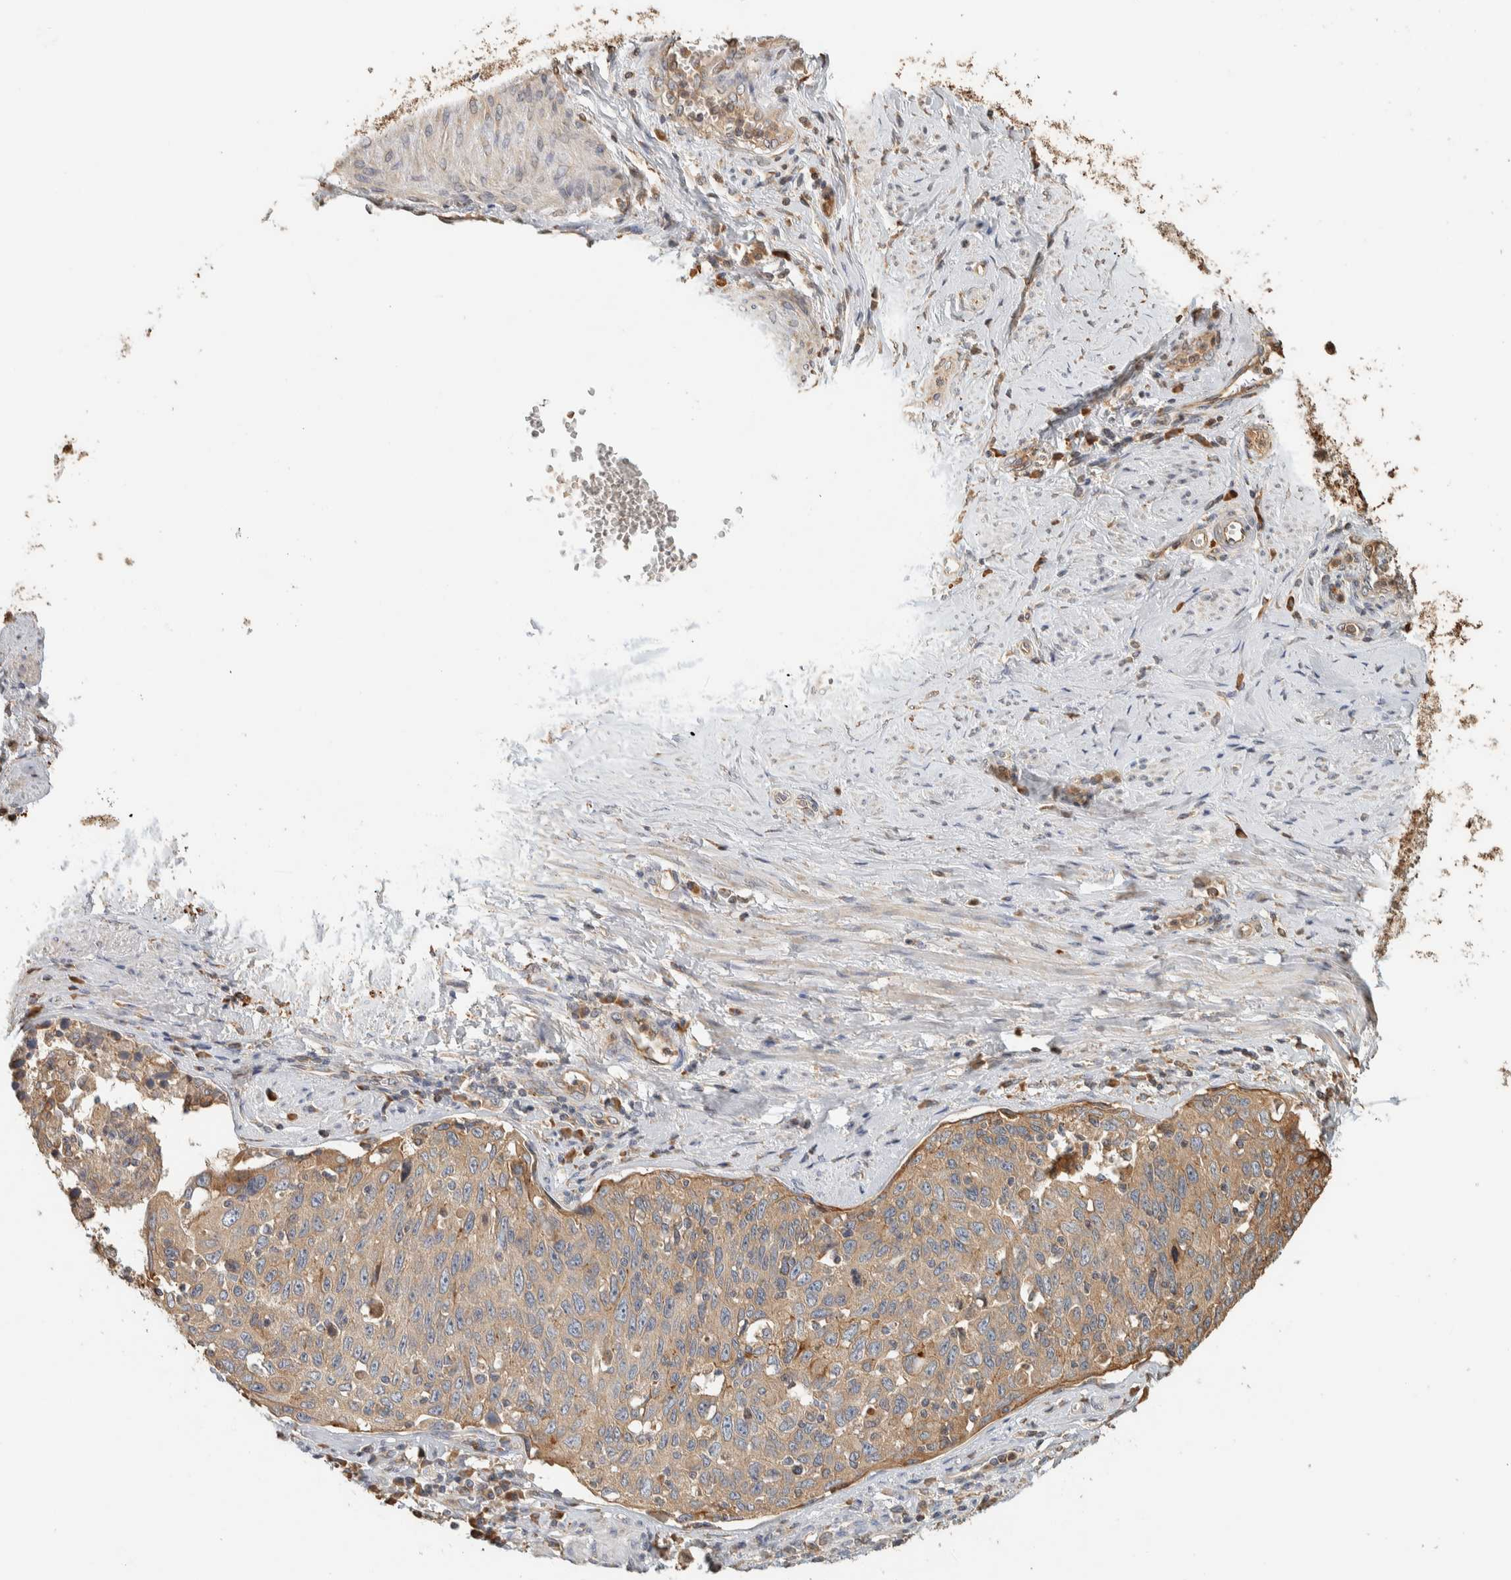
{"staining": {"intensity": "weak", "quantity": ">75%", "location": "cytoplasmic/membranous"}, "tissue": "cervical cancer", "cell_type": "Tumor cells", "image_type": "cancer", "snomed": [{"axis": "morphology", "description": "Squamous cell carcinoma, NOS"}, {"axis": "topography", "description": "Cervix"}], "caption": "Cervical cancer (squamous cell carcinoma) stained with immunohistochemistry (IHC) exhibits weak cytoplasmic/membranous positivity in about >75% of tumor cells.", "gene": "RAB11FIP1", "patient": {"sex": "female", "age": 53}}